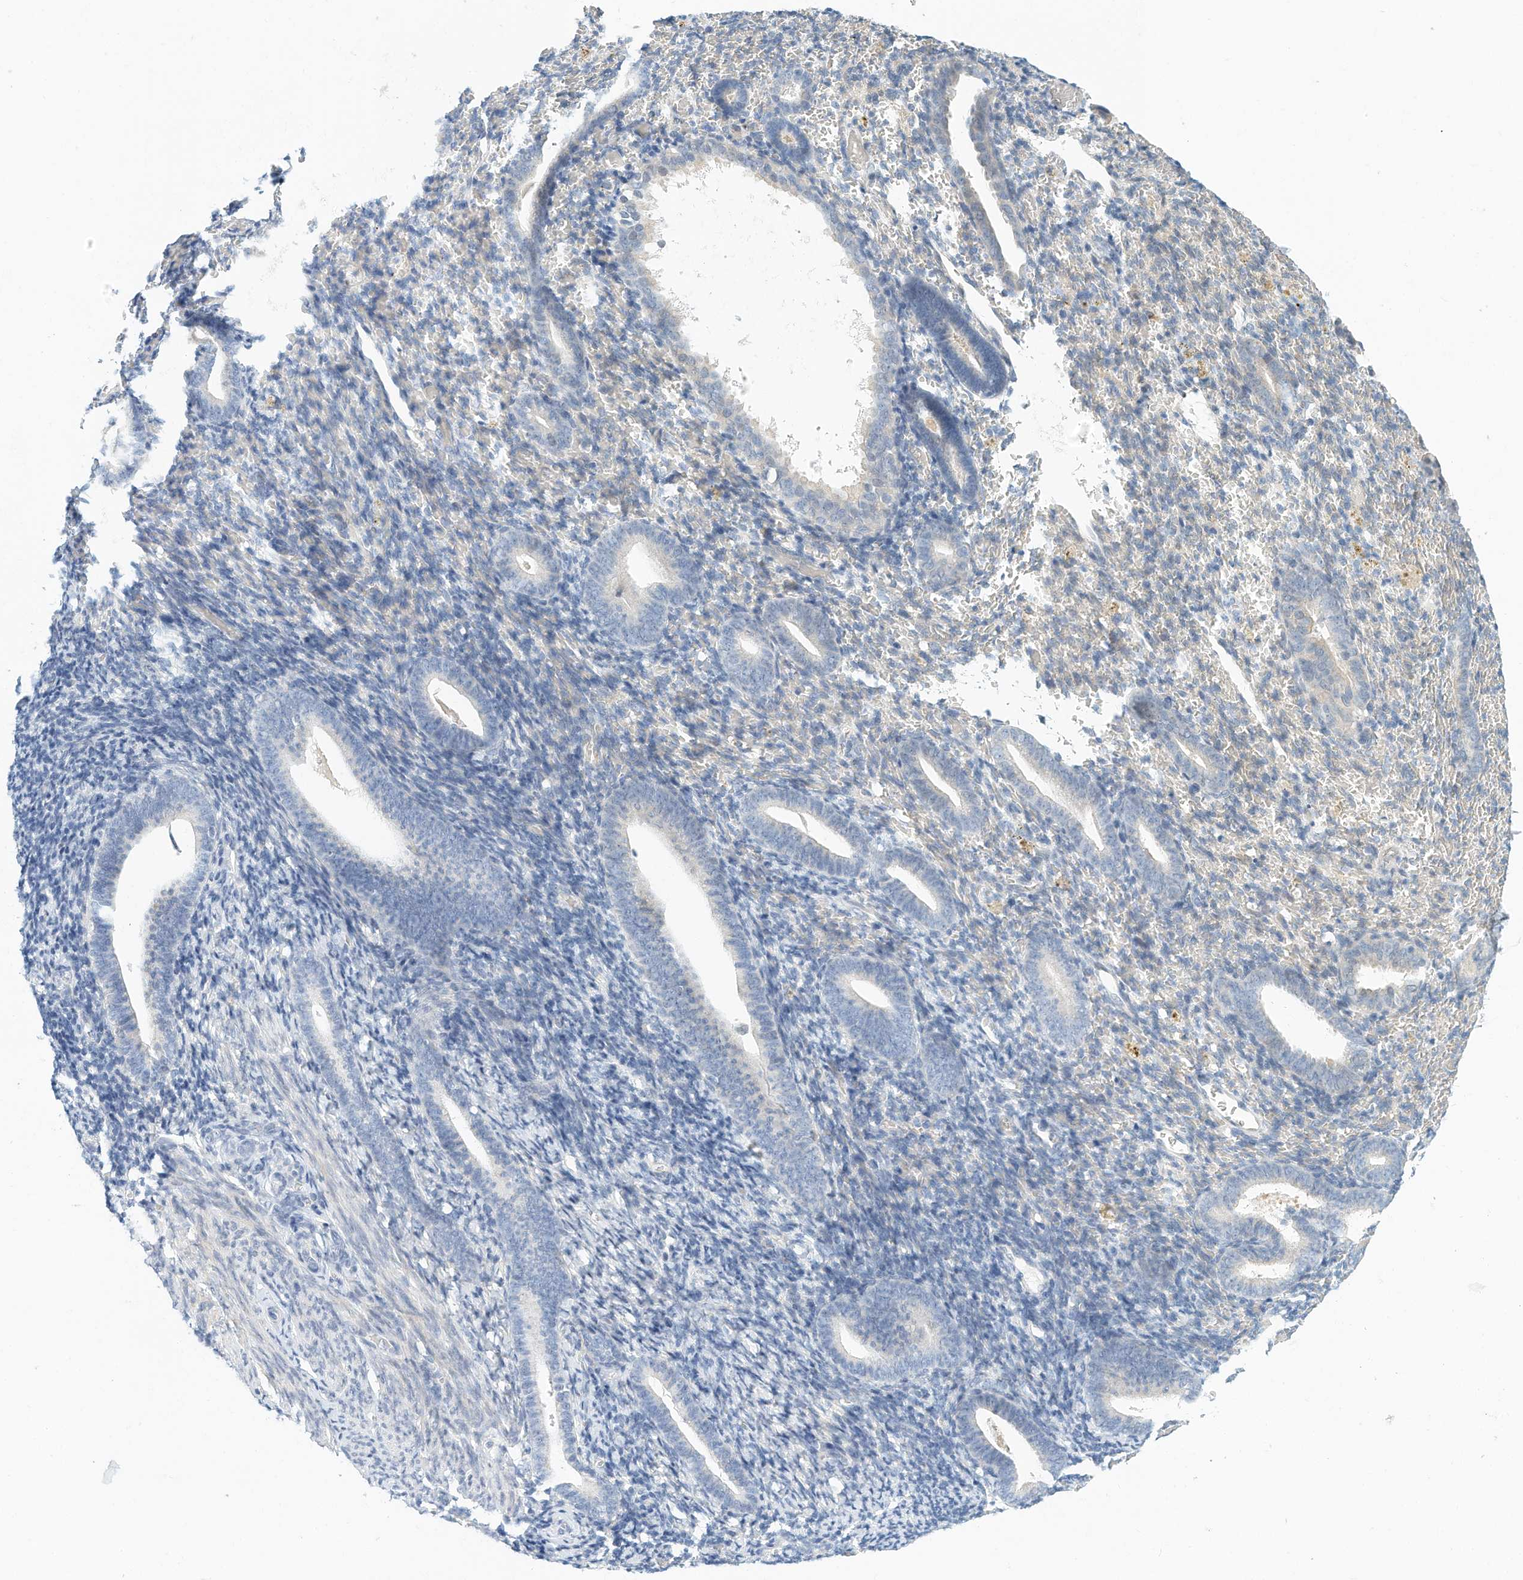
{"staining": {"intensity": "negative", "quantity": "none", "location": "none"}, "tissue": "endometrium", "cell_type": "Cells in endometrial stroma", "image_type": "normal", "snomed": [{"axis": "morphology", "description": "Normal tissue, NOS"}, {"axis": "topography", "description": "Endometrium"}], "caption": "Endometrium stained for a protein using IHC exhibits no staining cells in endometrial stroma.", "gene": "ARHGAP28", "patient": {"sex": "female", "age": 51}}